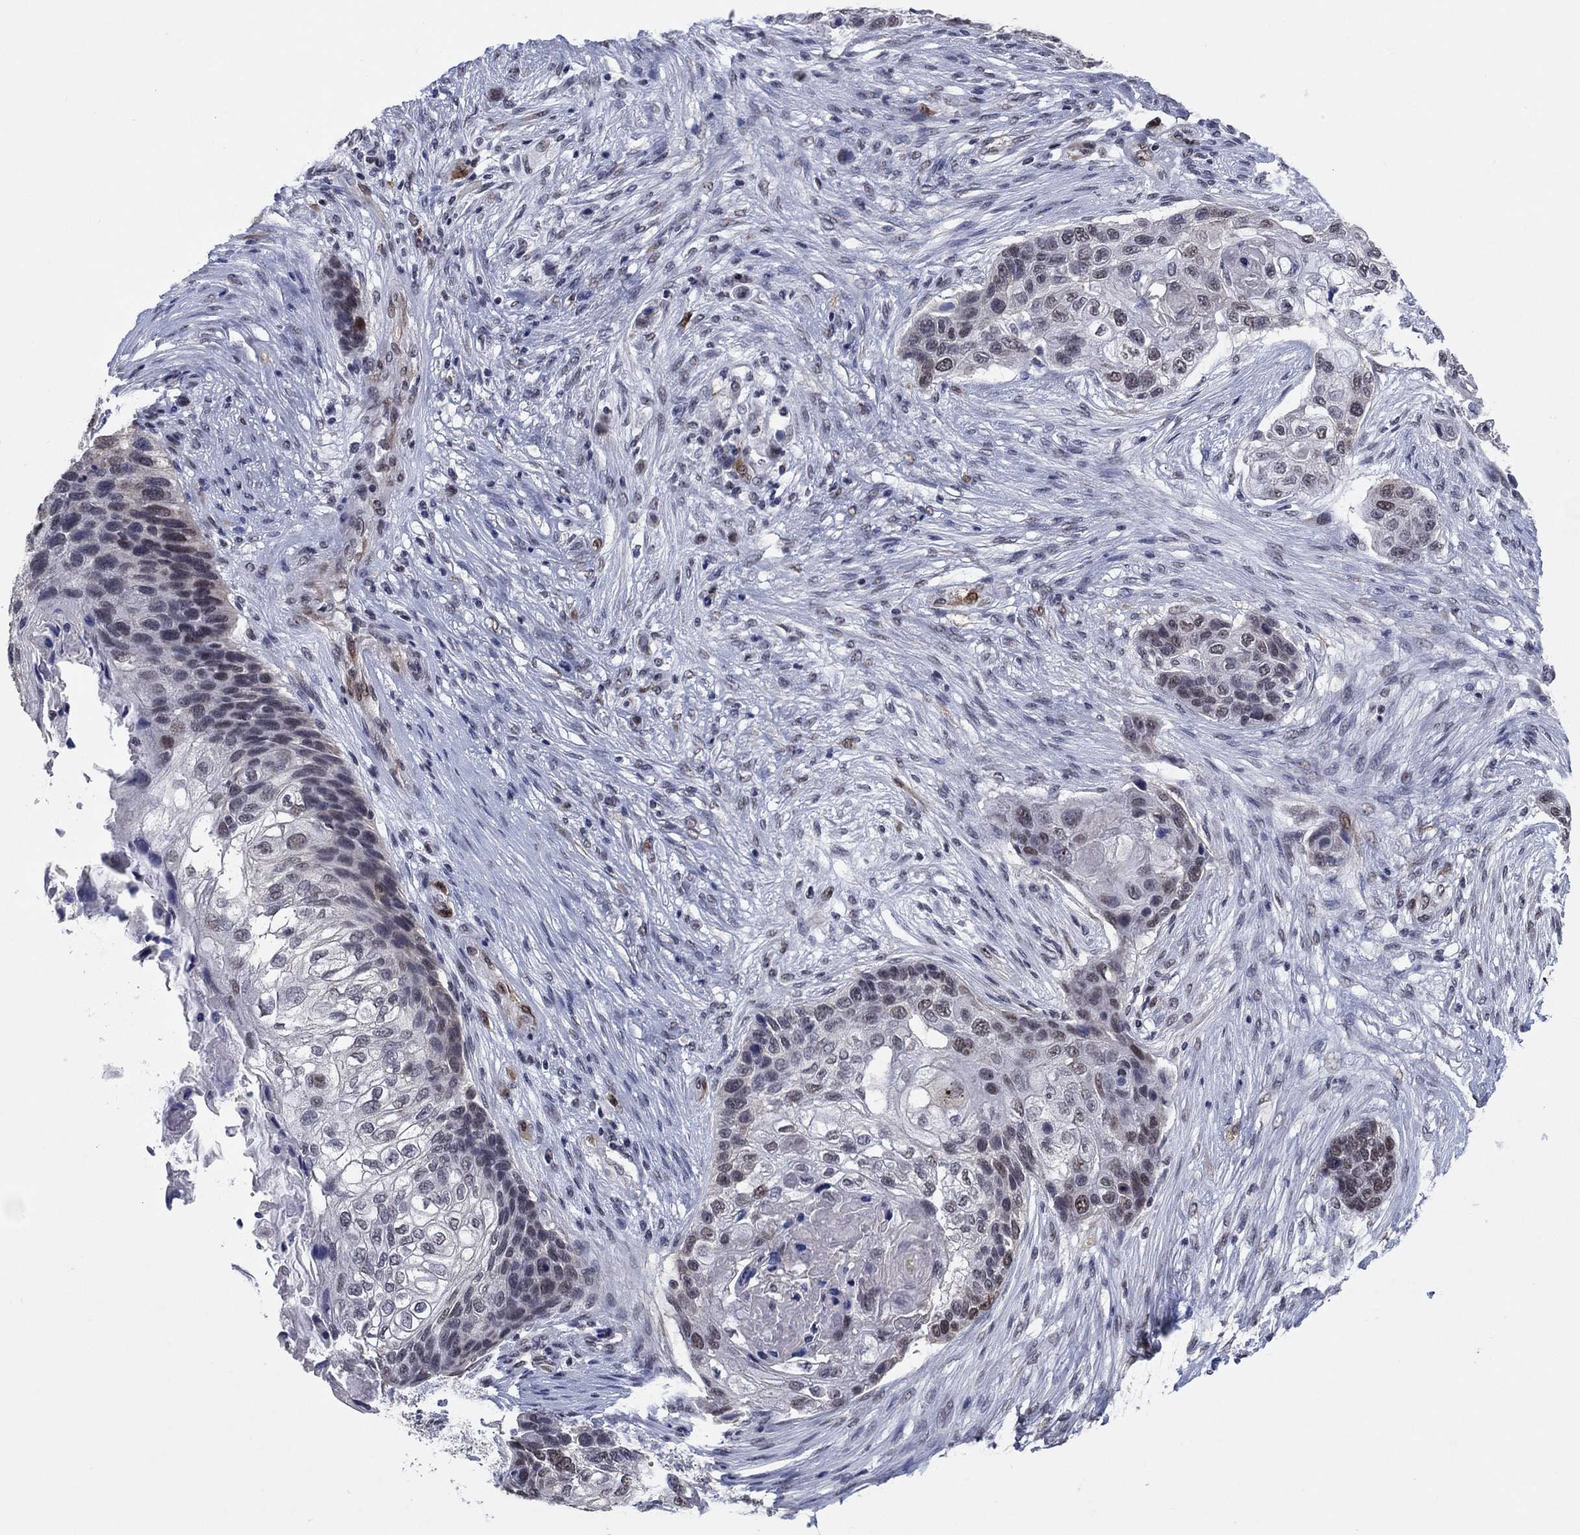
{"staining": {"intensity": "negative", "quantity": "none", "location": "none"}, "tissue": "lung cancer", "cell_type": "Tumor cells", "image_type": "cancer", "snomed": [{"axis": "morphology", "description": "Squamous cell carcinoma, NOS"}, {"axis": "topography", "description": "Lung"}], "caption": "Tumor cells show no significant staining in lung cancer (squamous cell carcinoma).", "gene": "TYMS", "patient": {"sex": "male", "age": 69}}